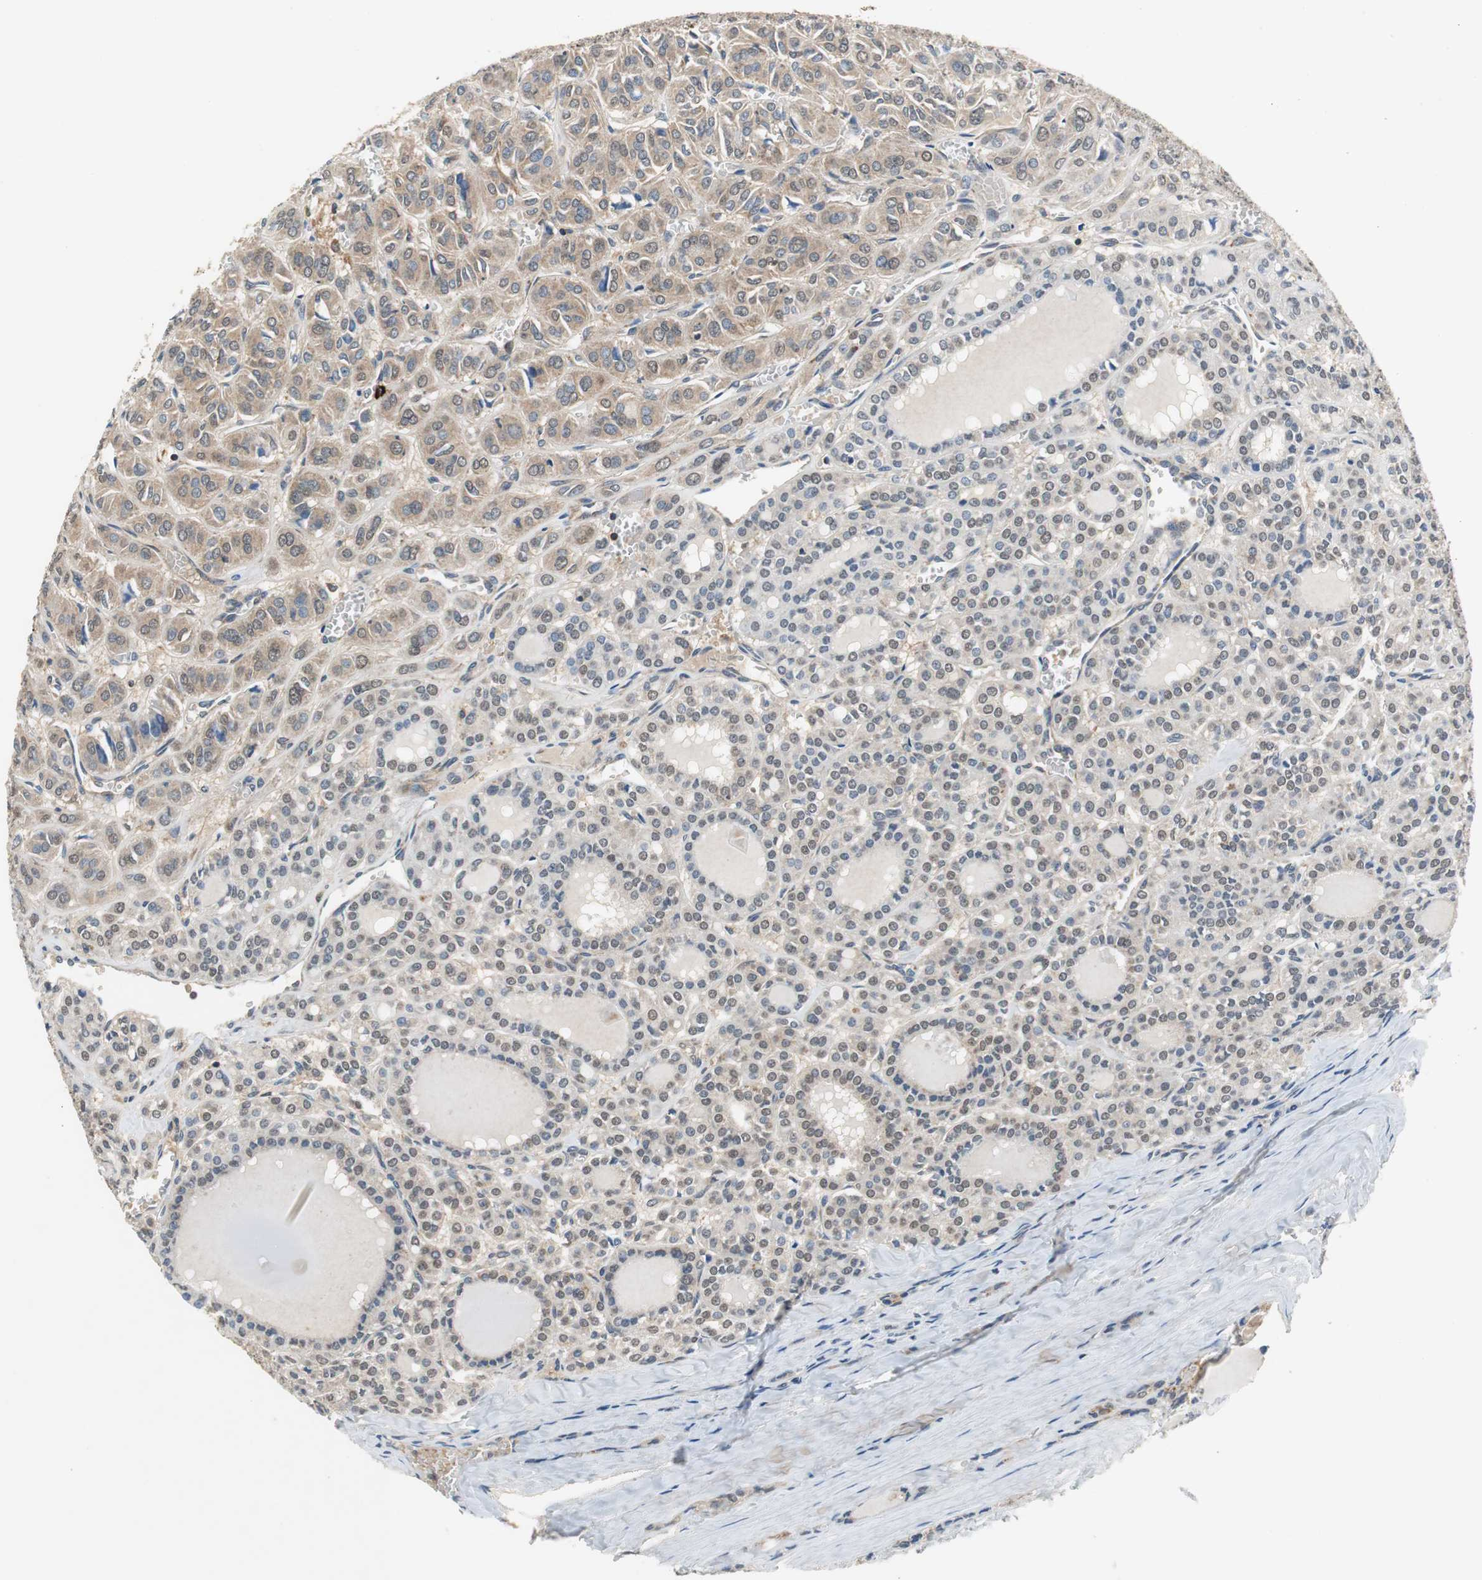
{"staining": {"intensity": "weak", "quantity": ">75%", "location": "cytoplasmic/membranous,nuclear"}, "tissue": "thyroid cancer", "cell_type": "Tumor cells", "image_type": "cancer", "snomed": [{"axis": "morphology", "description": "Follicular adenoma carcinoma, NOS"}, {"axis": "topography", "description": "Thyroid gland"}], "caption": "This is an image of immunohistochemistry (IHC) staining of thyroid follicular adenoma carcinoma, which shows weak staining in the cytoplasmic/membranous and nuclear of tumor cells.", "gene": "SLC19A2", "patient": {"sex": "female", "age": 71}}